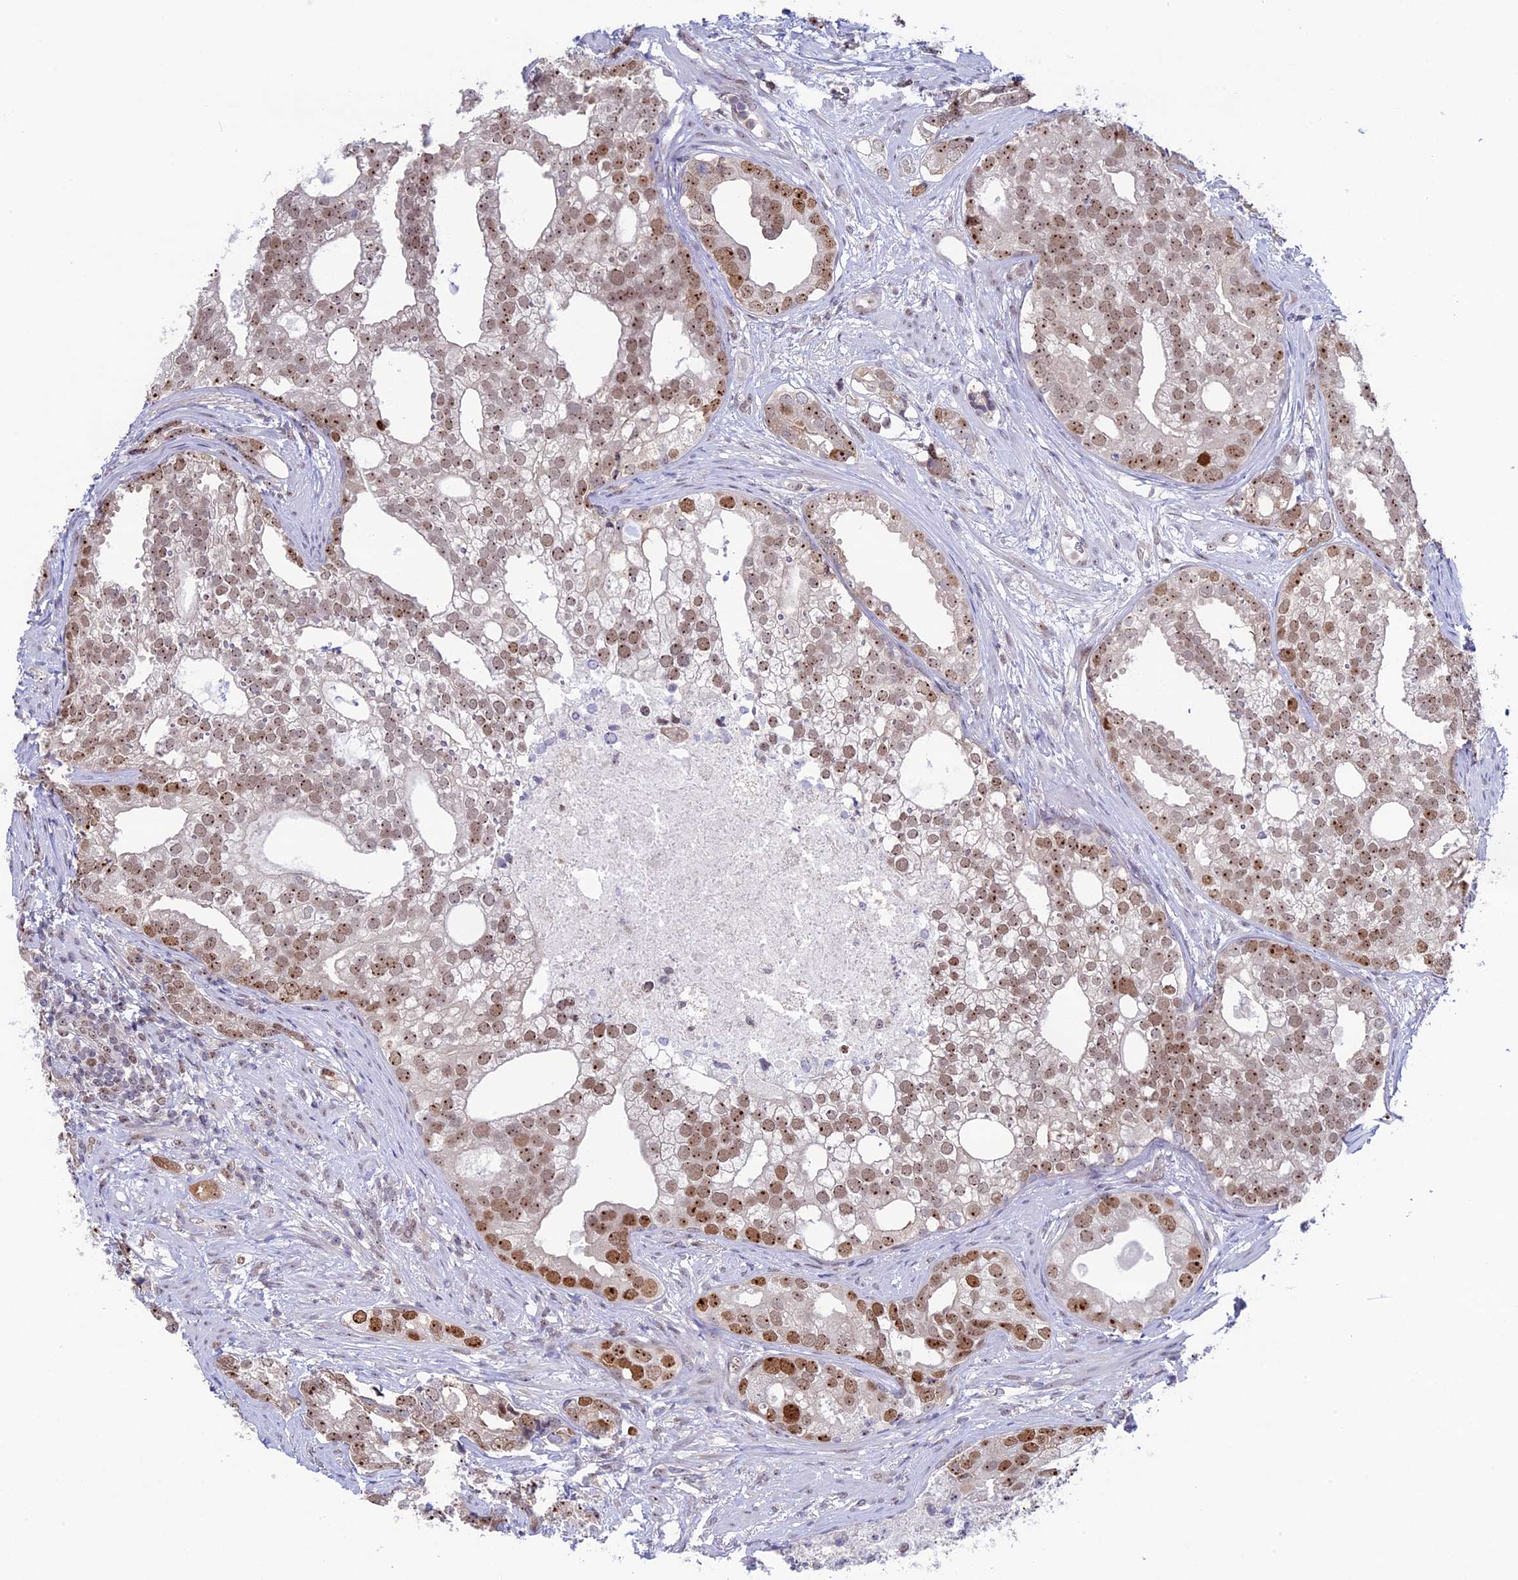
{"staining": {"intensity": "moderate", "quantity": ">75%", "location": "nuclear"}, "tissue": "prostate cancer", "cell_type": "Tumor cells", "image_type": "cancer", "snomed": [{"axis": "morphology", "description": "Adenocarcinoma, High grade"}, {"axis": "topography", "description": "Prostate"}], "caption": "IHC micrograph of neoplastic tissue: adenocarcinoma (high-grade) (prostate) stained using immunohistochemistry displays medium levels of moderate protein expression localized specifically in the nuclear of tumor cells, appearing as a nuclear brown color.", "gene": "CCDC86", "patient": {"sex": "male", "age": 75}}